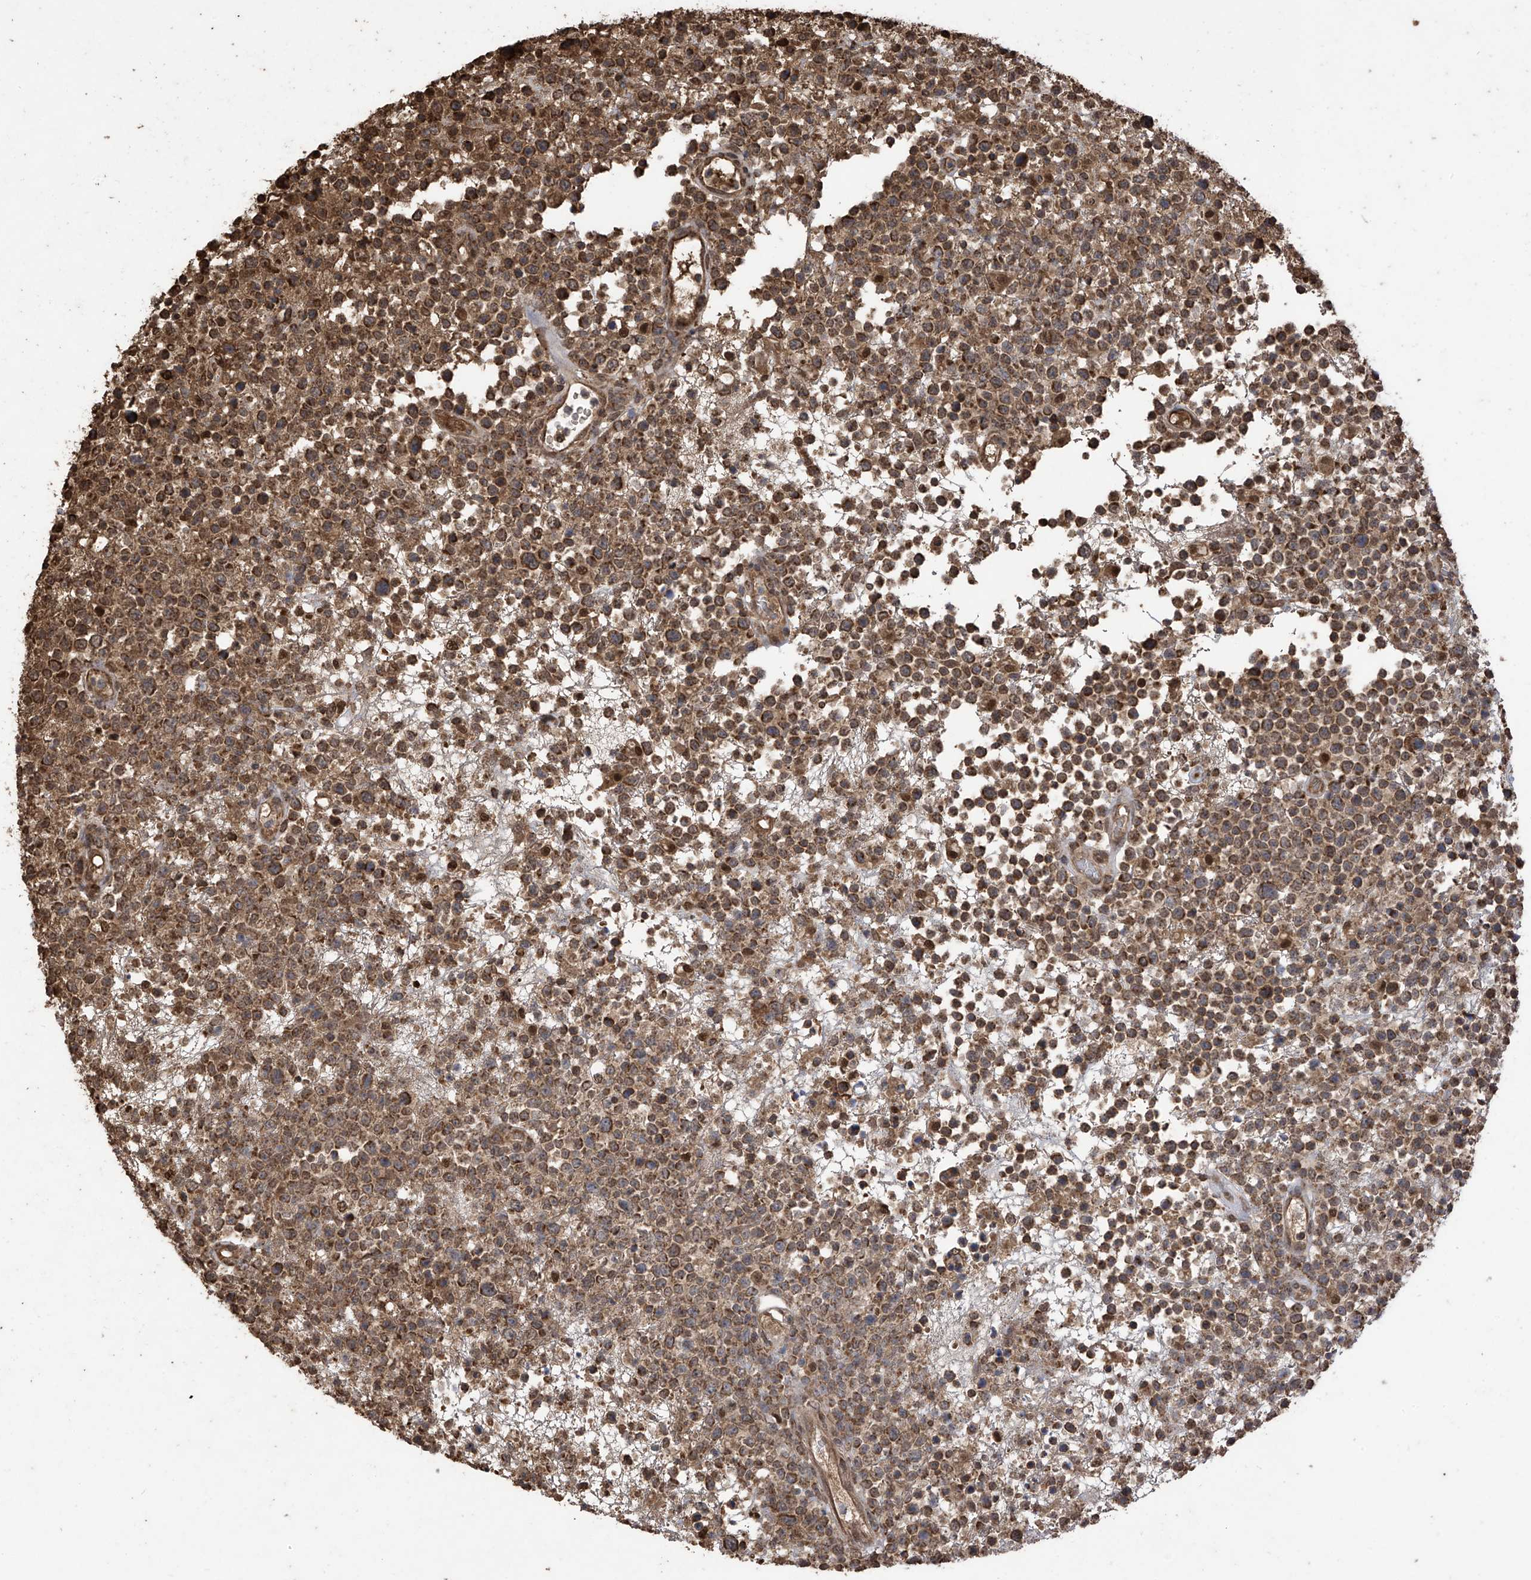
{"staining": {"intensity": "moderate", "quantity": ">75%", "location": "cytoplasmic/membranous"}, "tissue": "lymphoma", "cell_type": "Tumor cells", "image_type": "cancer", "snomed": [{"axis": "morphology", "description": "Malignant lymphoma, non-Hodgkin's type, High grade"}, {"axis": "topography", "description": "Colon"}], "caption": "The histopathology image reveals a brown stain indicating the presence of a protein in the cytoplasmic/membranous of tumor cells in lymphoma.", "gene": "PNPT1", "patient": {"sex": "female", "age": 53}}